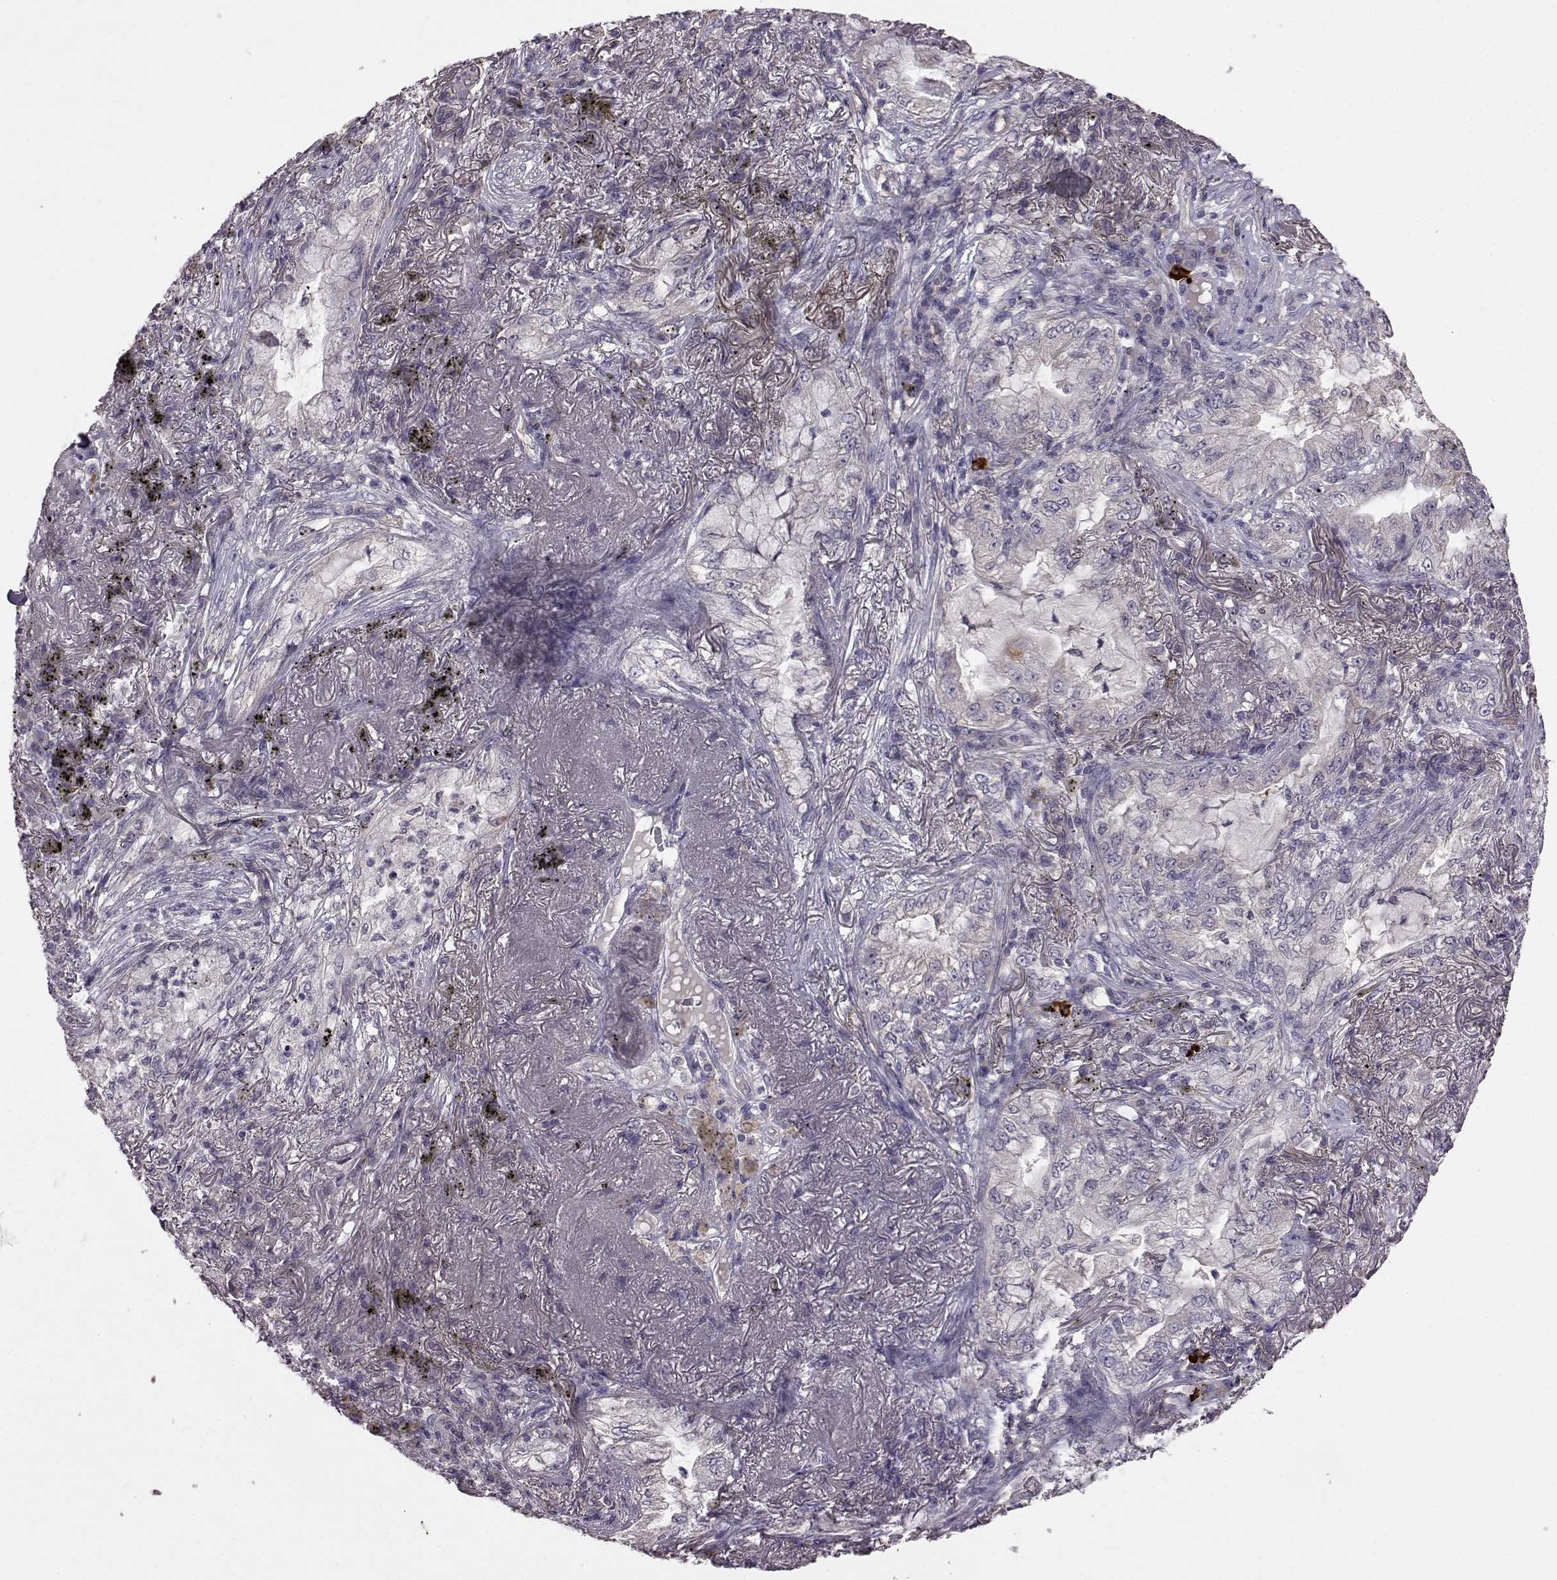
{"staining": {"intensity": "negative", "quantity": "none", "location": "none"}, "tissue": "lung cancer", "cell_type": "Tumor cells", "image_type": "cancer", "snomed": [{"axis": "morphology", "description": "Adenocarcinoma, NOS"}, {"axis": "topography", "description": "Lung"}], "caption": "There is no significant positivity in tumor cells of adenocarcinoma (lung).", "gene": "ADGRG2", "patient": {"sex": "female", "age": 73}}